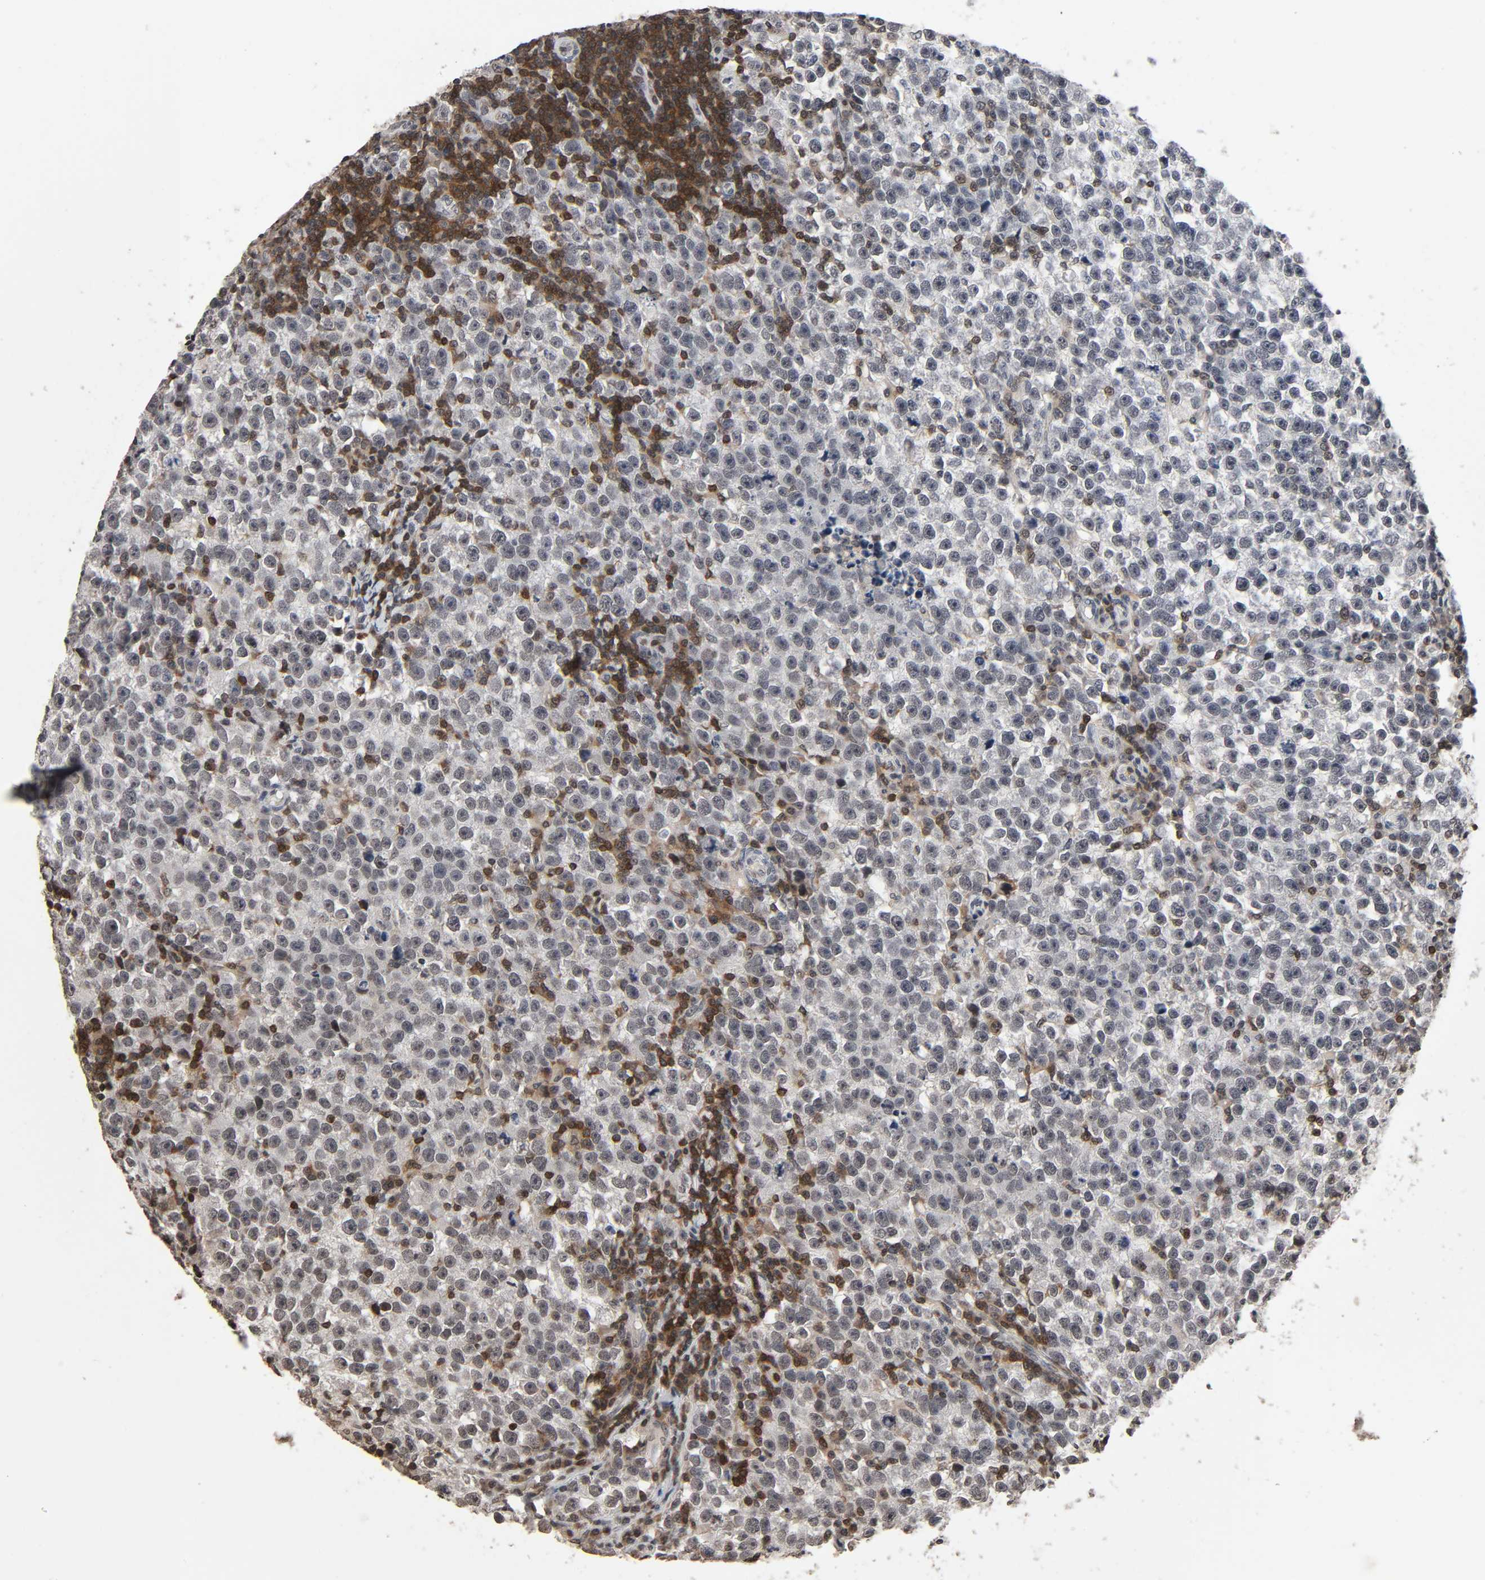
{"staining": {"intensity": "negative", "quantity": "none", "location": "none"}, "tissue": "testis cancer", "cell_type": "Tumor cells", "image_type": "cancer", "snomed": [{"axis": "morphology", "description": "Seminoma, NOS"}, {"axis": "topography", "description": "Testis"}], "caption": "An IHC image of testis cancer (seminoma) is shown. There is no staining in tumor cells of testis cancer (seminoma). (Immunohistochemistry, brightfield microscopy, high magnification).", "gene": "STK4", "patient": {"sex": "male", "age": 43}}